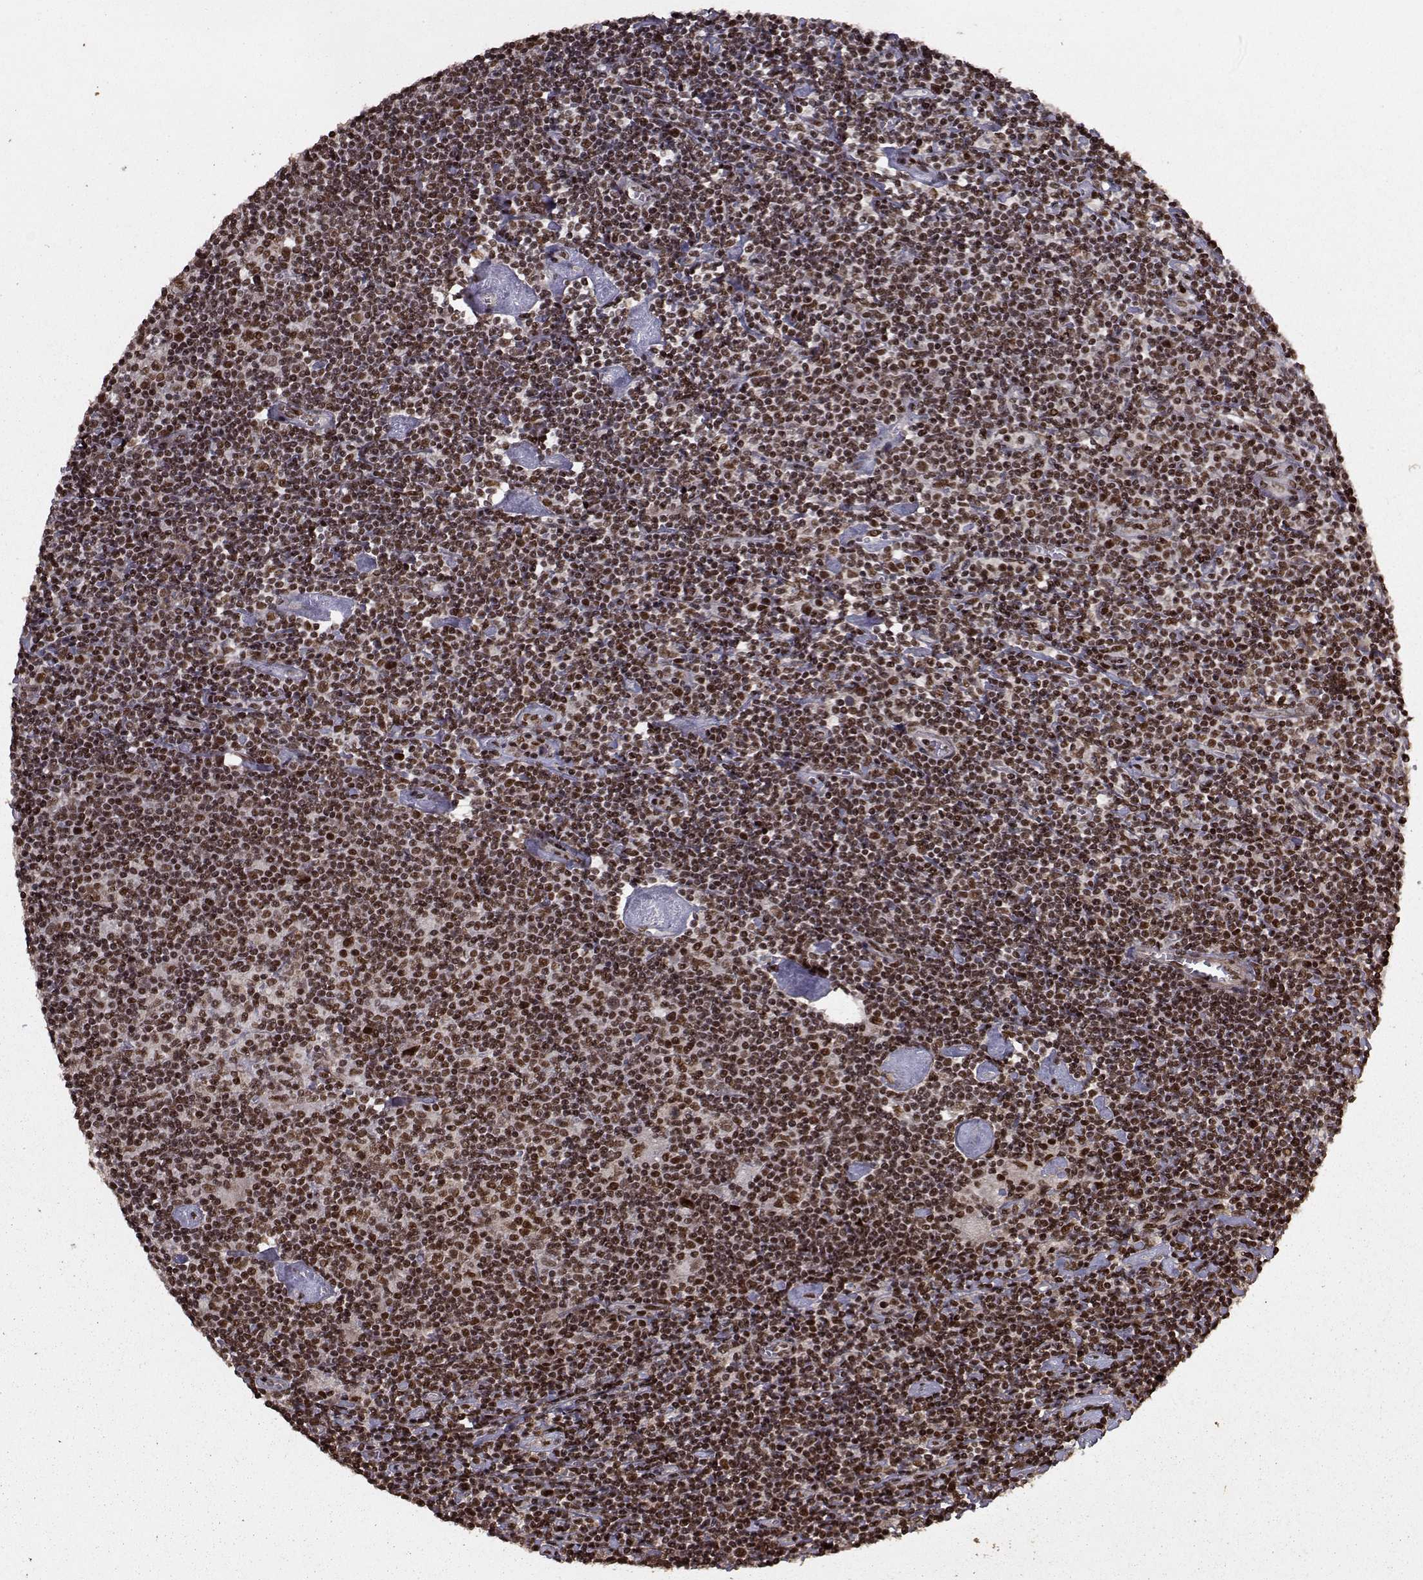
{"staining": {"intensity": "strong", "quantity": ">75%", "location": "nuclear"}, "tissue": "lymphoma", "cell_type": "Tumor cells", "image_type": "cancer", "snomed": [{"axis": "morphology", "description": "Hodgkin's disease, NOS"}, {"axis": "topography", "description": "Lymph node"}], "caption": "Immunohistochemical staining of lymphoma displays high levels of strong nuclear protein positivity in about >75% of tumor cells.", "gene": "SF1", "patient": {"sex": "male", "age": 40}}